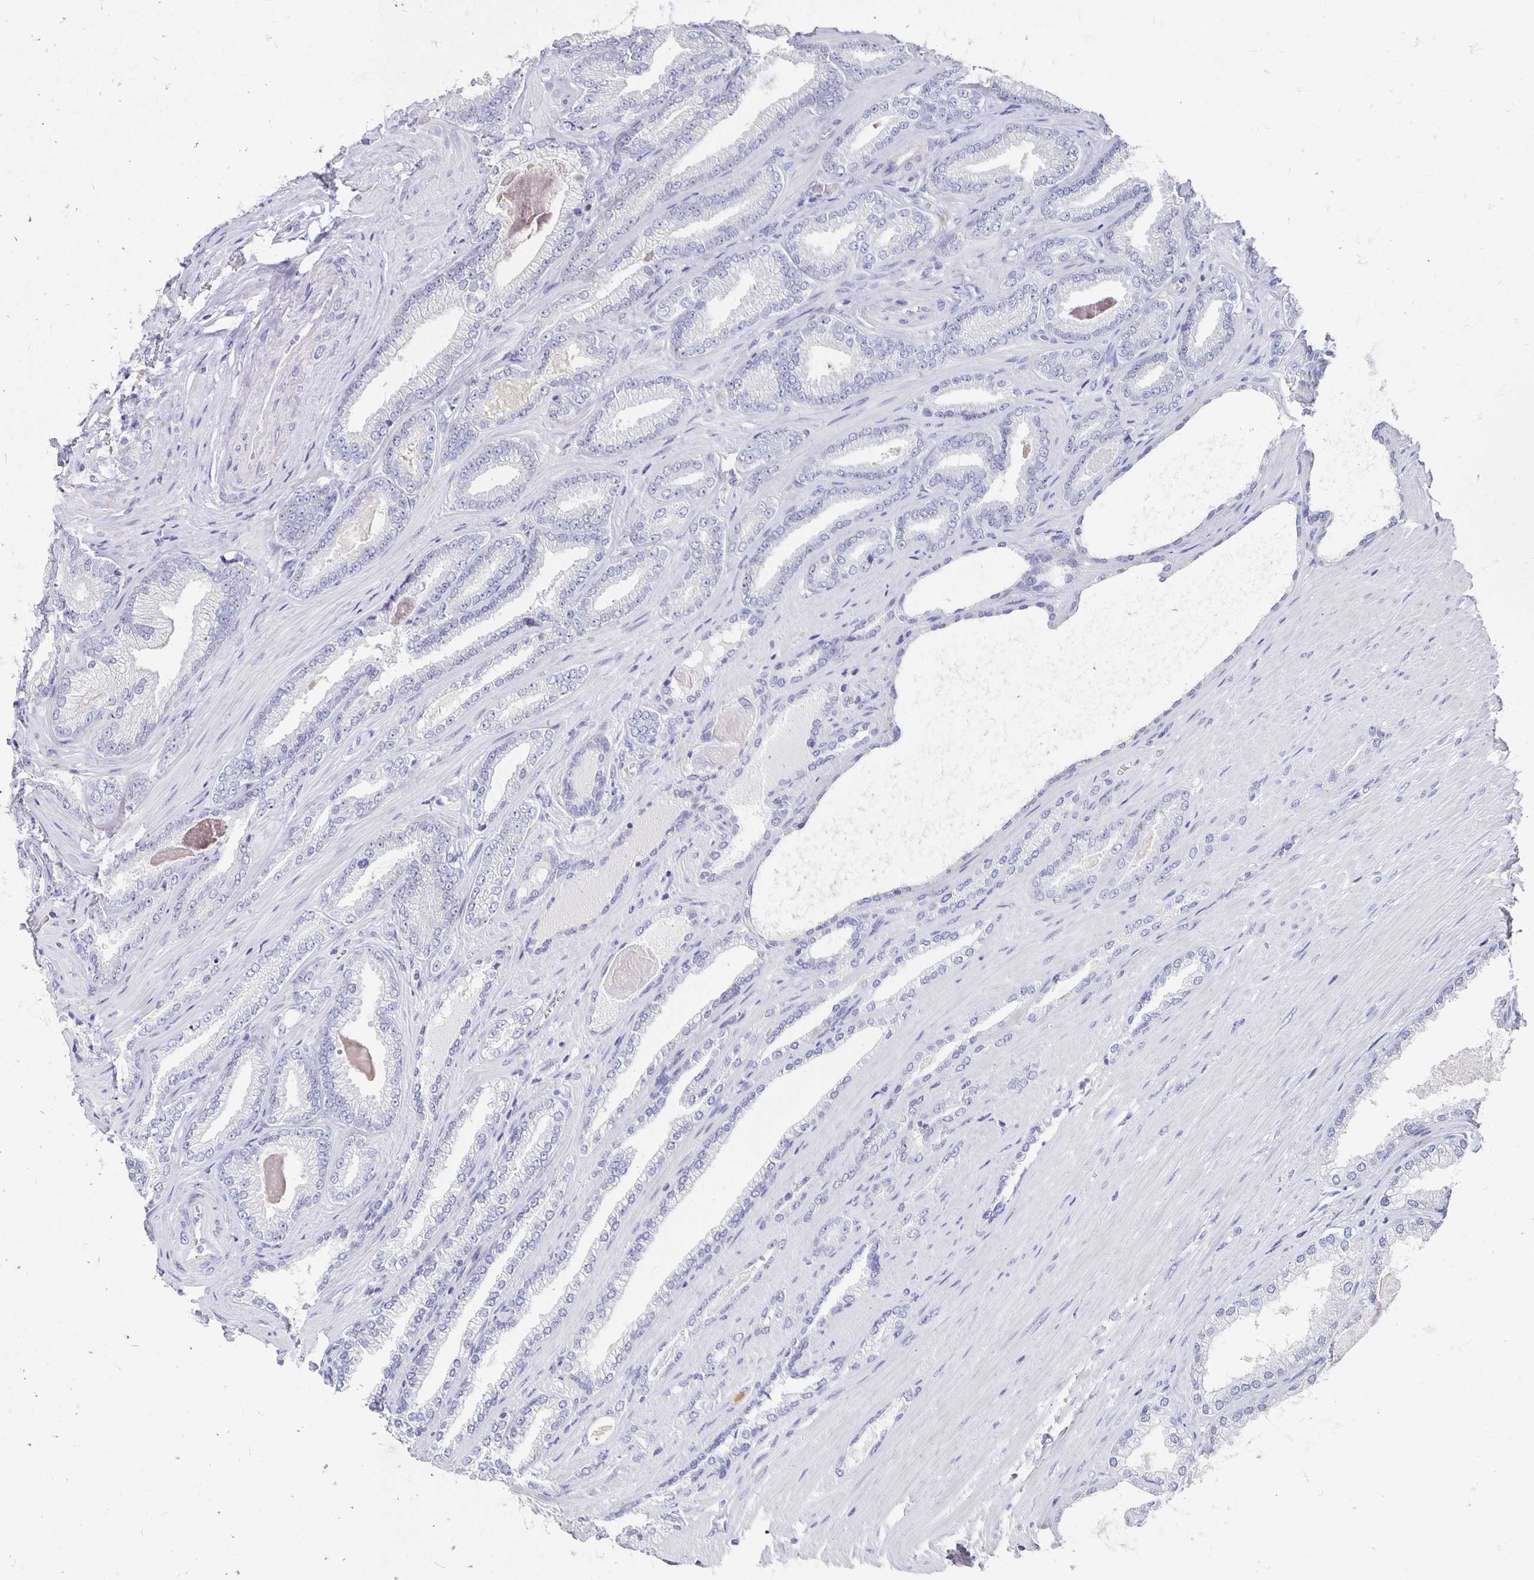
{"staining": {"intensity": "negative", "quantity": "none", "location": "none"}, "tissue": "prostate cancer", "cell_type": "Tumor cells", "image_type": "cancer", "snomed": [{"axis": "morphology", "description": "Adenocarcinoma, Low grade"}, {"axis": "topography", "description": "Prostate"}], "caption": "Protein analysis of prostate cancer (adenocarcinoma (low-grade)) exhibits no significant staining in tumor cells.", "gene": "APOB", "patient": {"sex": "male", "age": 61}}